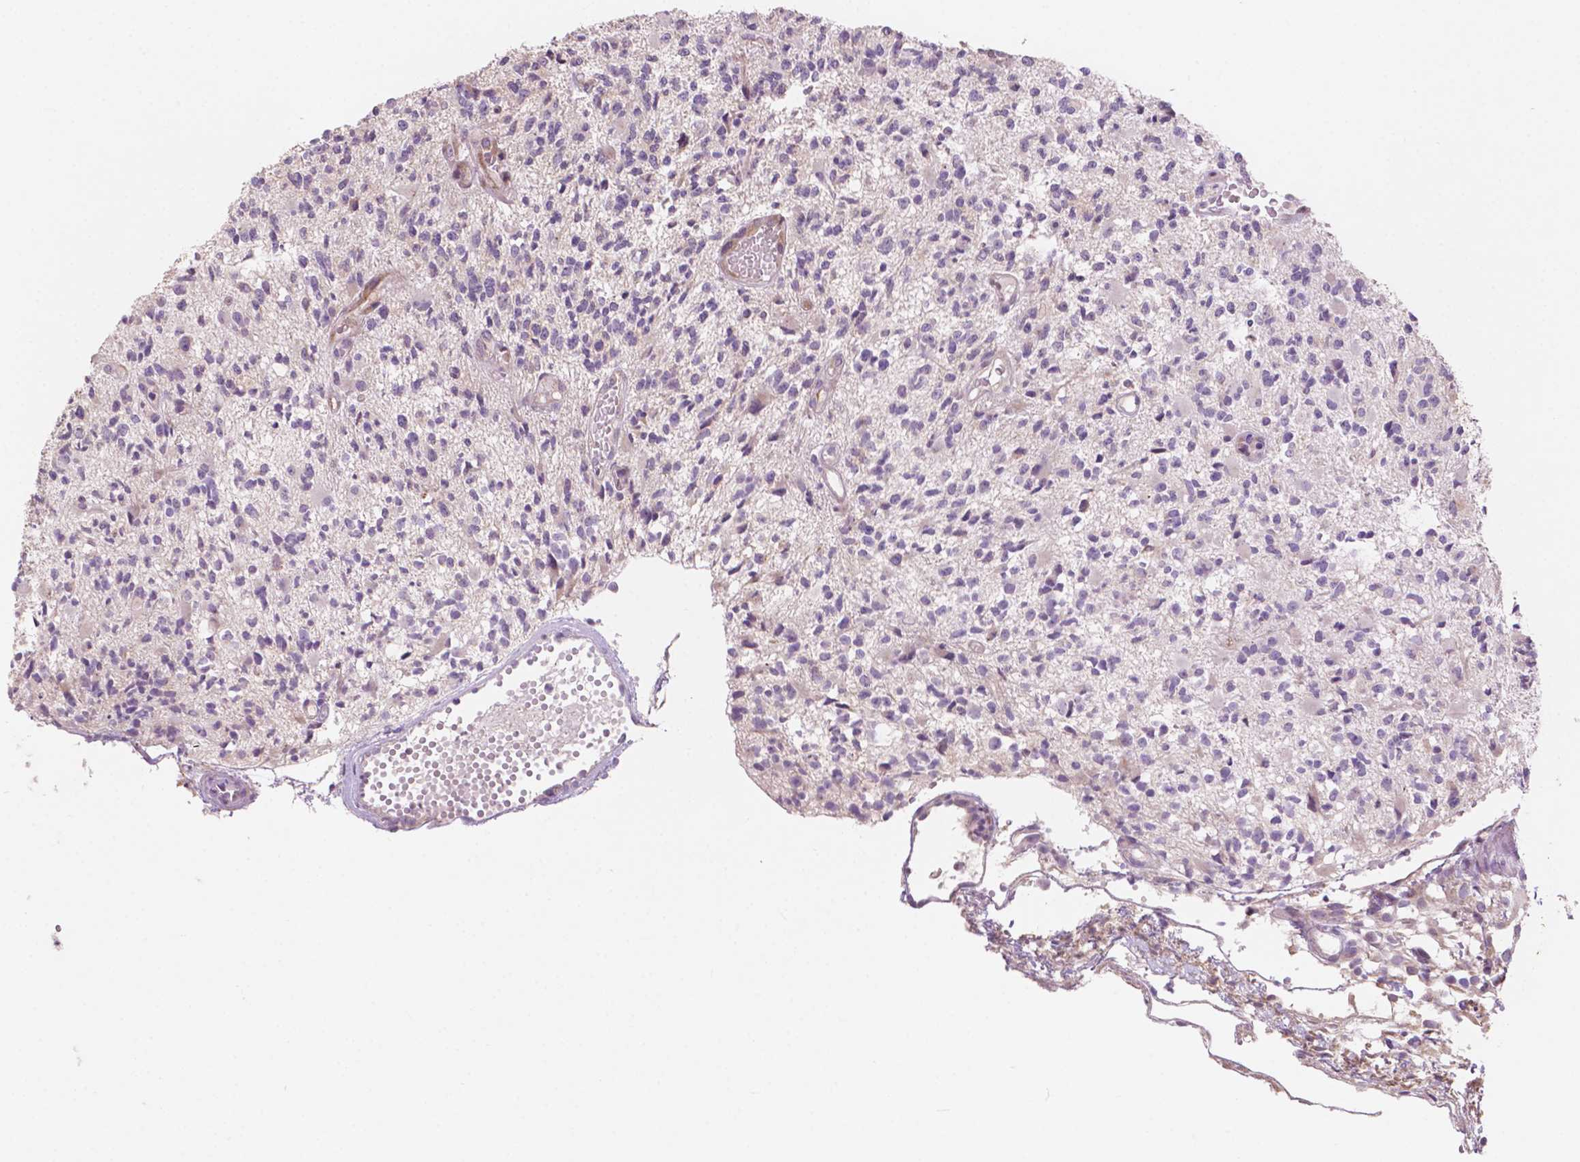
{"staining": {"intensity": "negative", "quantity": "none", "location": "none"}, "tissue": "glioma", "cell_type": "Tumor cells", "image_type": "cancer", "snomed": [{"axis": "morphology", "description": "Glioma, malignant, High grade"}, {"axis": "topography", "description": "Brain"}], "caption": "Human glioma stained for a protein using IHC shows no positivity in tumor cells.", "gene": "LRP1B", "patient": {"sex": "female", "age": 63}}